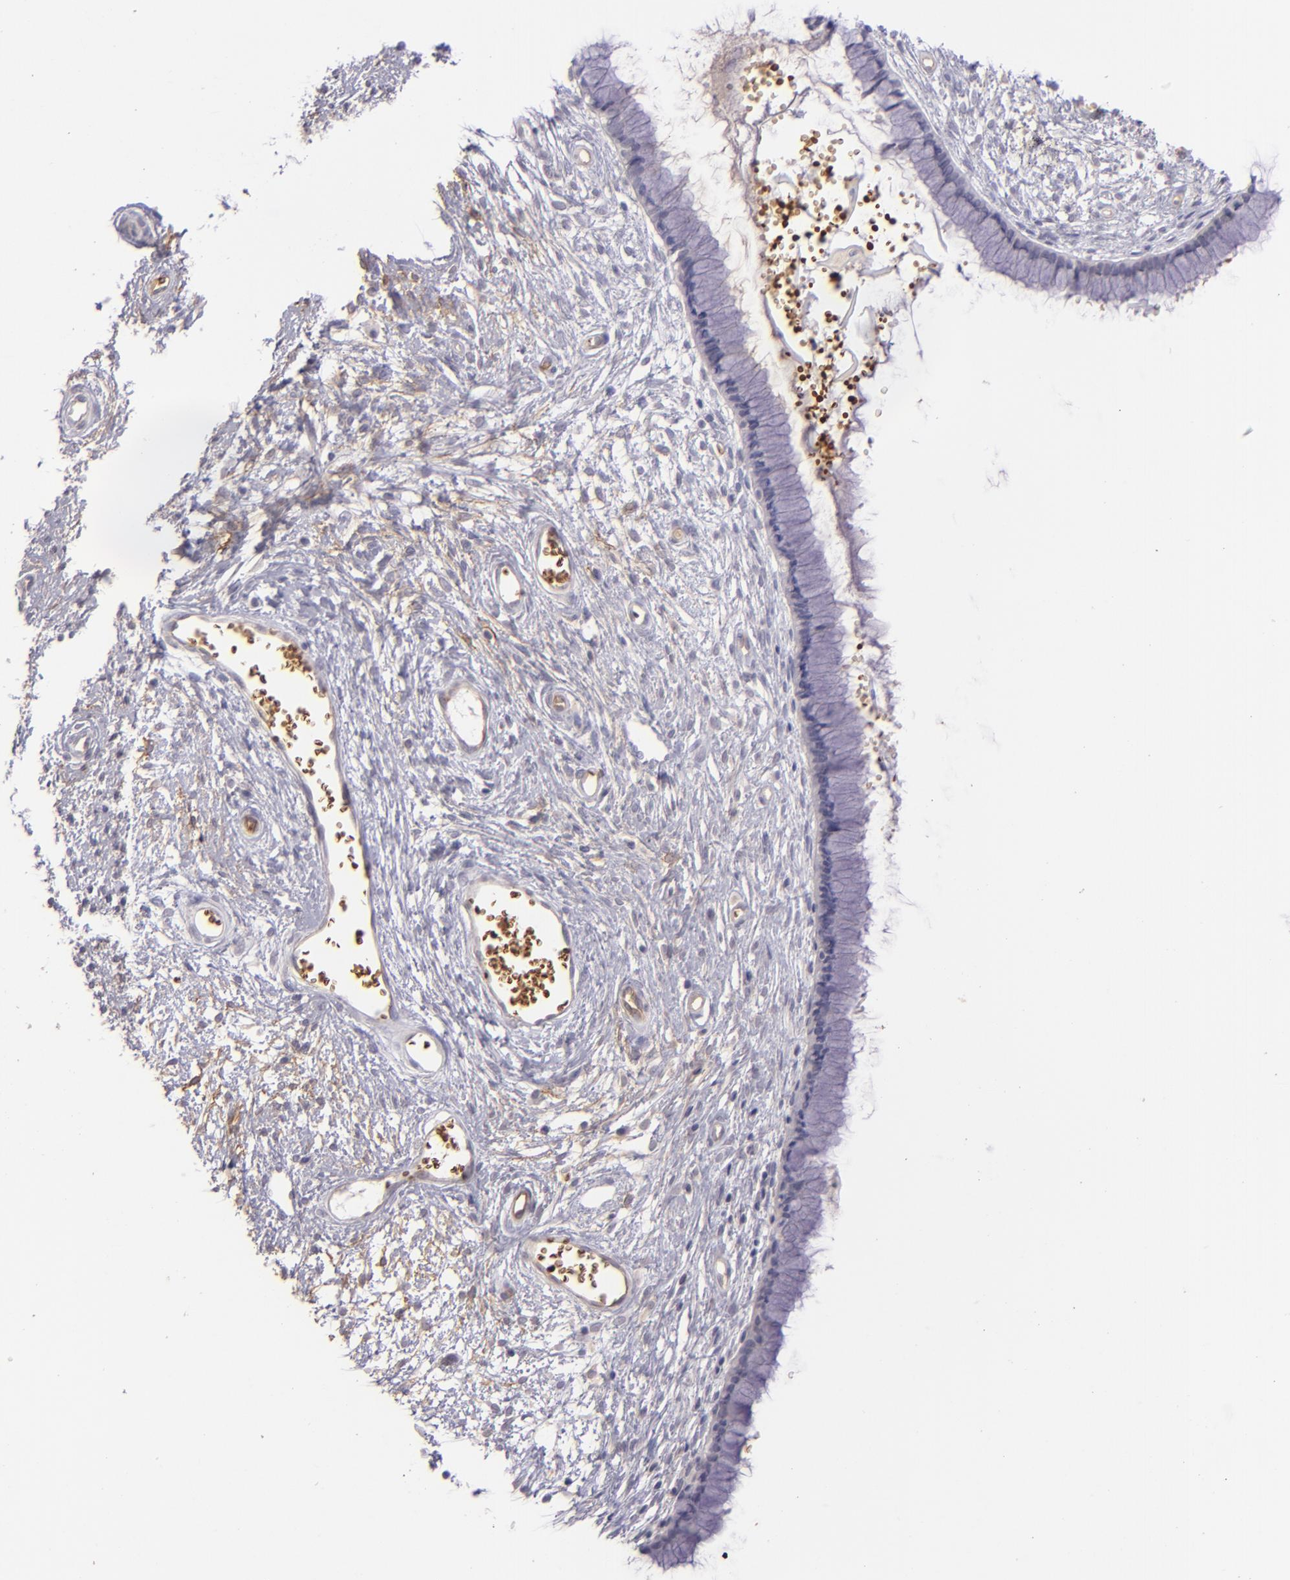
{"staining": {"intensity": "negative", "quantity": "none", "location": "none"}, "tissue": "cervix", "cell_type": "Glandular cells", "image_type": "normal", "snomed": [{"axis": "morphology", "description": "Normal tissue, NOS"}, {"axis": "topography", "description": "Cervix"}], "caption": "Histopathology image shows no significant protein positivity in glandular cells of benign cervix. (Brightfield microscopy of DAB immunohistochemistry (IHC) at high magnification).", "gene": "ACE", "patient": {"sex": "female", "age": 55}}